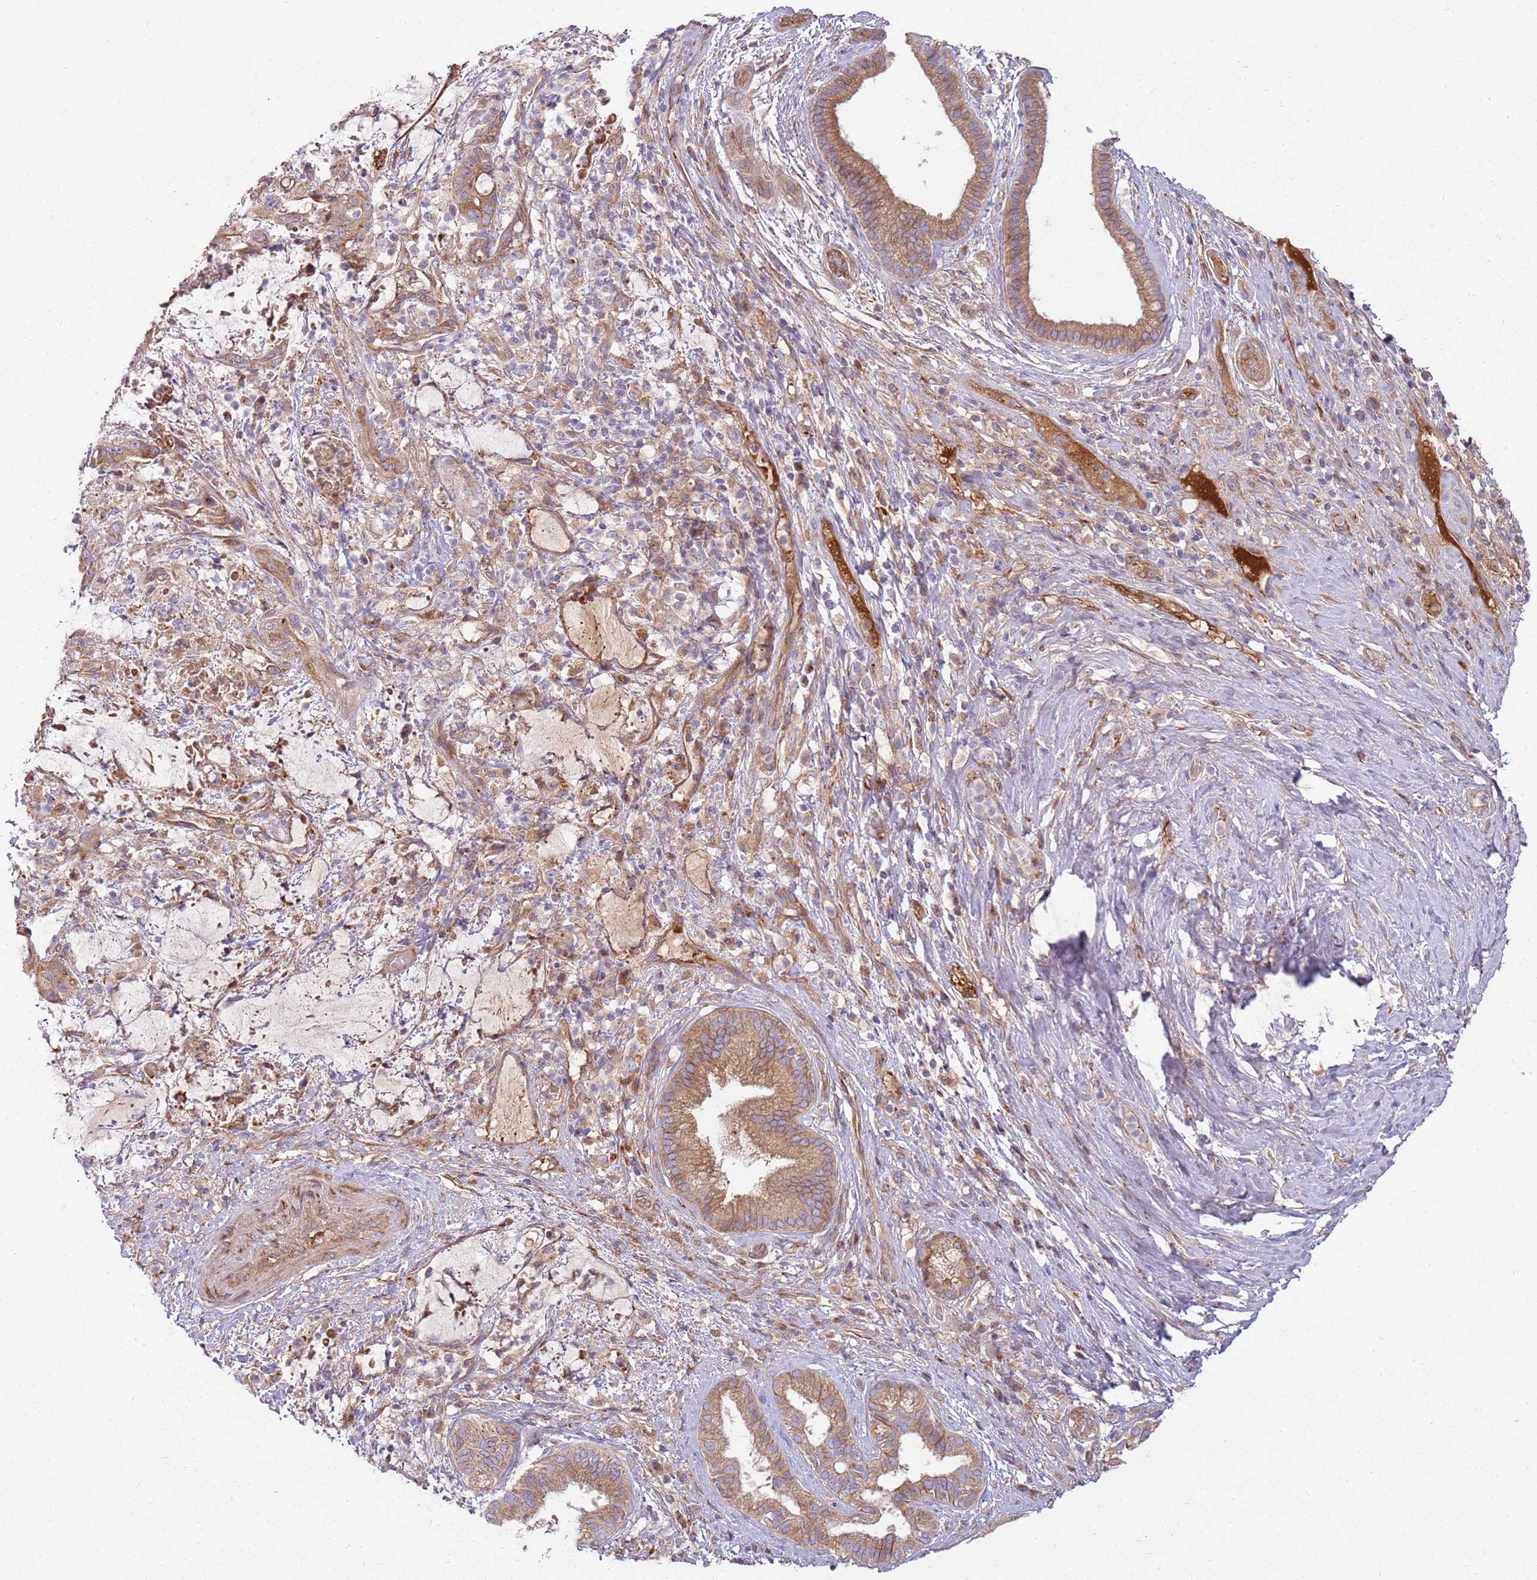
{"staining": {"intensity": "moderate", "quantity": ">75%", "location": "cytoplasmic/membranous"}, "tissue": "liver cancer", "cell_type": "Tumor cells", "image_type": "cancer", "snomed": [{"axis": "morphology", "description": "Normal tissue, NOS"}, {"axis": "morphology", "description": "Cholangiocarcinoma"}, {"axis": "topography", "description": "Liver"}, {"axis": "topography", "description": "Peripheral nerve tissue"}], "caption": "An IHC micrograph of neoplastic tissue is shown. Protein staining in brown shows moderate cytoplasmic/membranous positivity in cholangiocarcinoma (liver) within tumor cells. (brown staining indicates protein expression, while blue staining denotes nuclei).", "gene": "EMC1", "patient": {"sex": "female", "age": 73}}